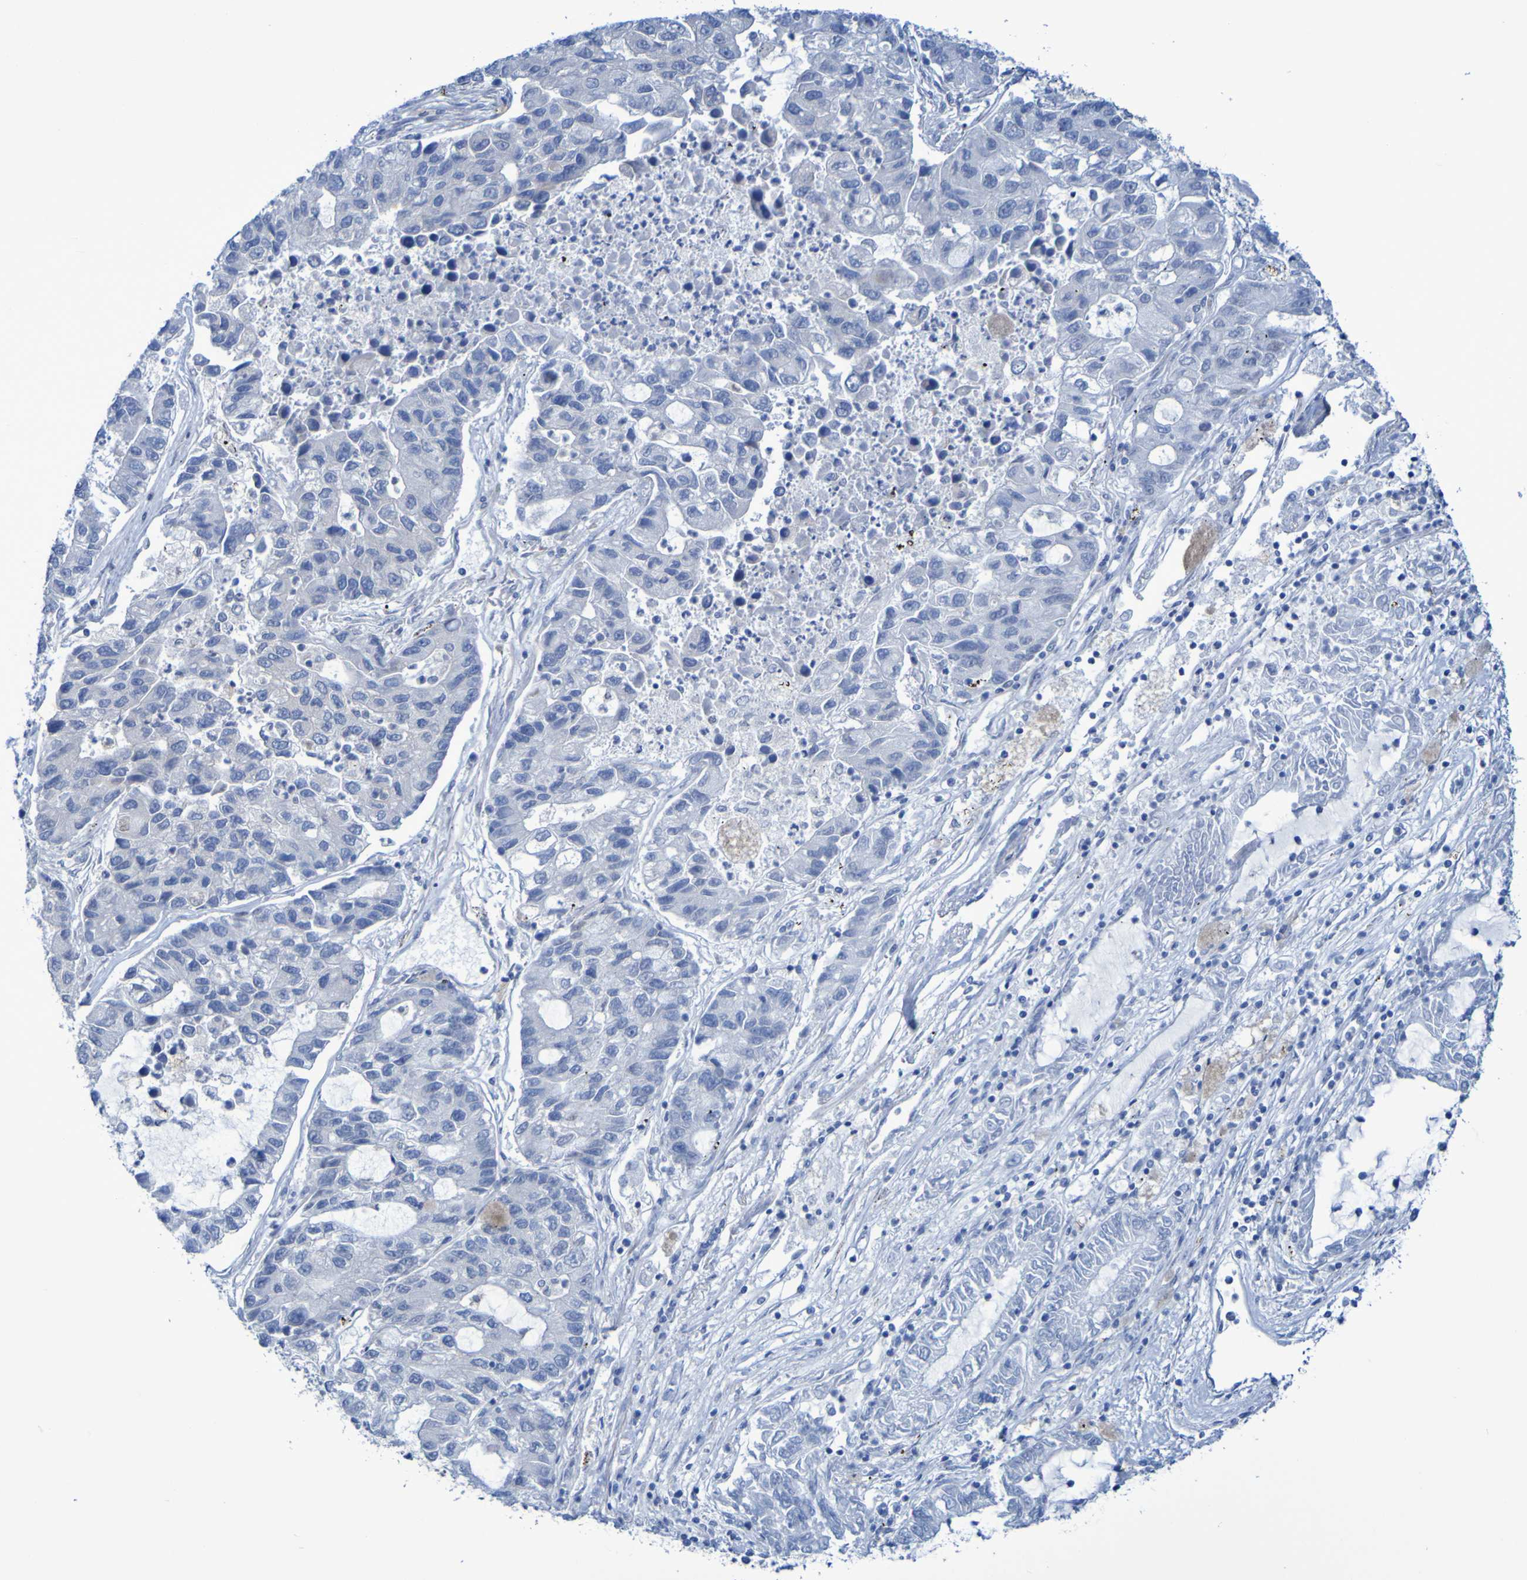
{"staining": {"intensity": "negative", "quantity": "none", "location": "none"}, "tissue": "lung cancer", "cell_type": "Tumor cells", "image_type": "cancer", "snomed": [{"axis": "morphology", "description": "Adenocarcinoma, NOS"}, {"axis": "topography", "description": "Lung"}], "caption": "An image of human lung cancer (adenocarcinoma) is negative for staining in tumor cells.", "gene": "LPP", "patient": {"sex": "female", "age": 51}}